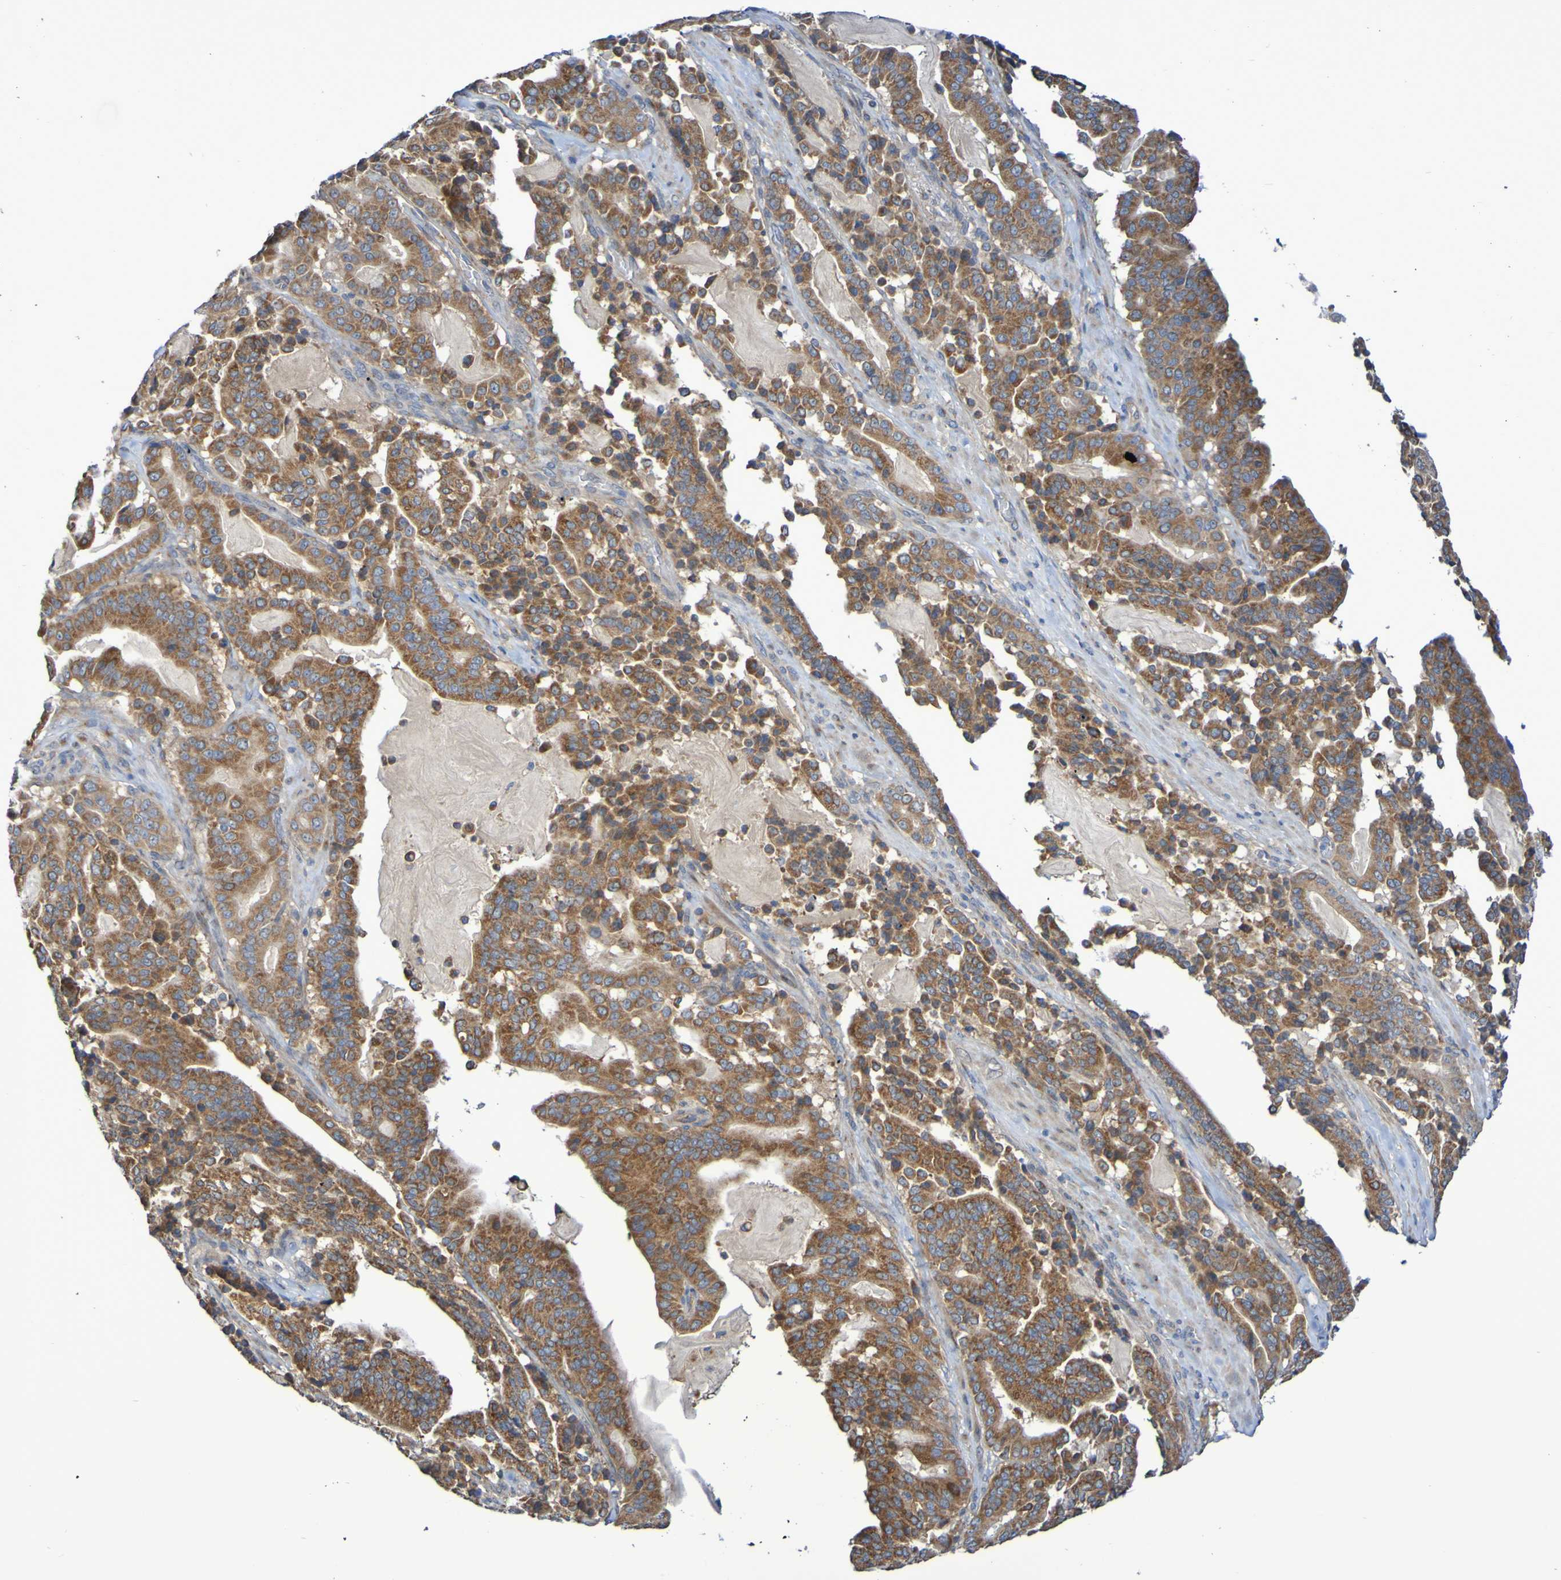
{"staining": {"intensity": "strong", "quantity": ">75%", "location": "cytoplasmic/membranous"}, "tissue": "pancreatic cancer", "cell_type": "Tumor cells", "image_type": "cancer", "snomed": [{"axis": "morphology", "description": "Adenocarcinoma, NOS"}, {"axis": "topography", "description": "Pancreas"}], "caption": "Immunohistochemistry (IHC) (DAB) staining of human pancreatic cancer (adenocarcinoma) exhibits strong cytoplasmic/membranous protein staining in approximately >75% of tumor cells.", "gene": "LMBRD2", "patient": {"sex": "male", "age": 63}}